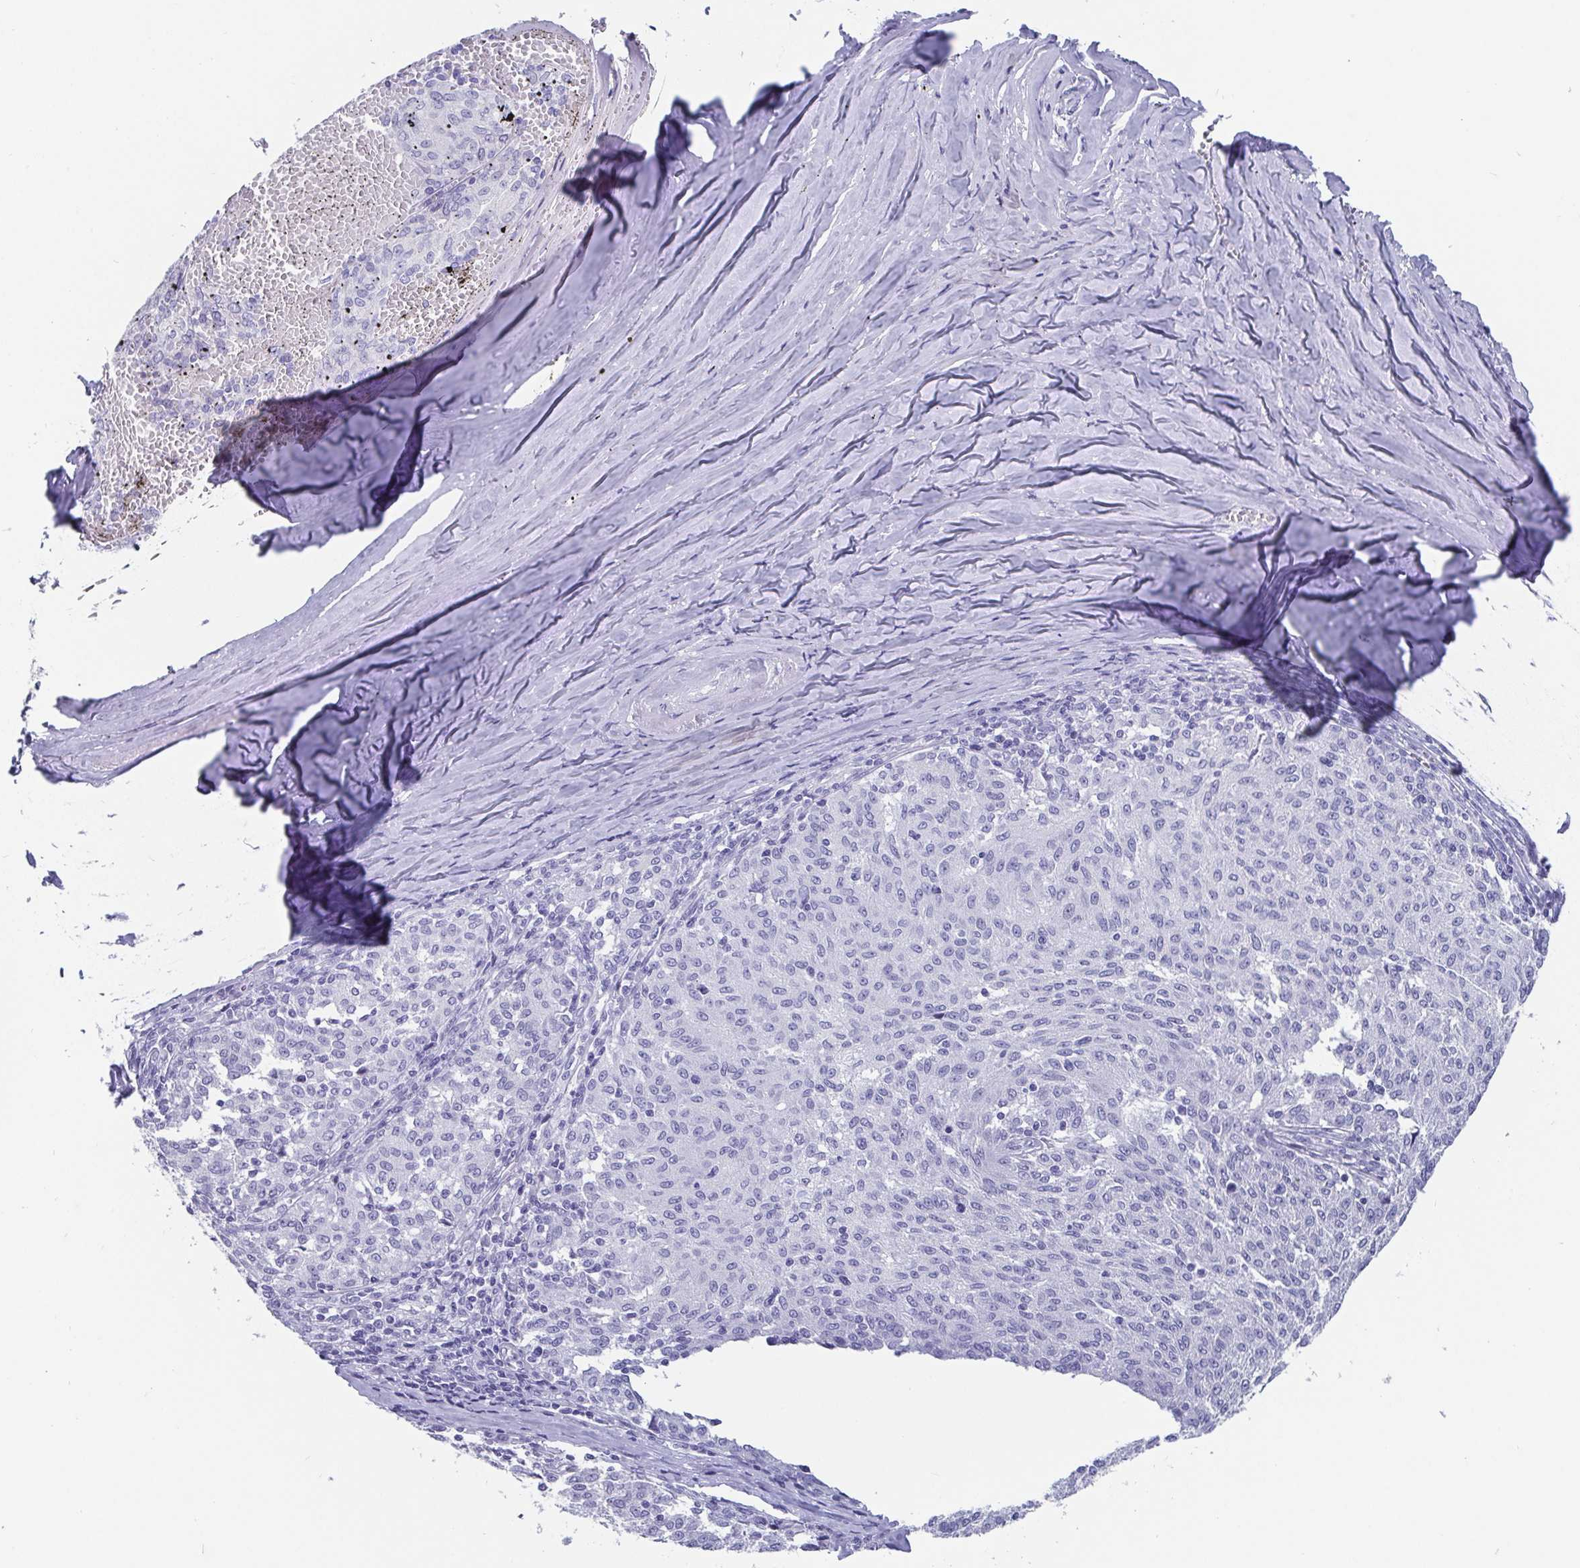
{"staining": {"intensity": "negative", "quantity": "none", "location": "none"}, "tissue": "melanoma", "cell_type": "Tumor cells", "image_type": "cancer", "snomed": [{"axis": "morphology", "description": "Malignant melanoma, NOS"}, {"axis": "topography", "description": "Skin"}], "caption": "A high-resolution micrograph shows immunohistochemistry (IHC) staining of malignant melanoma, which reveals no significant positivity in tumor cells.", "gene": "SCGN", "patient": {"sex": "female", "age": 72}}